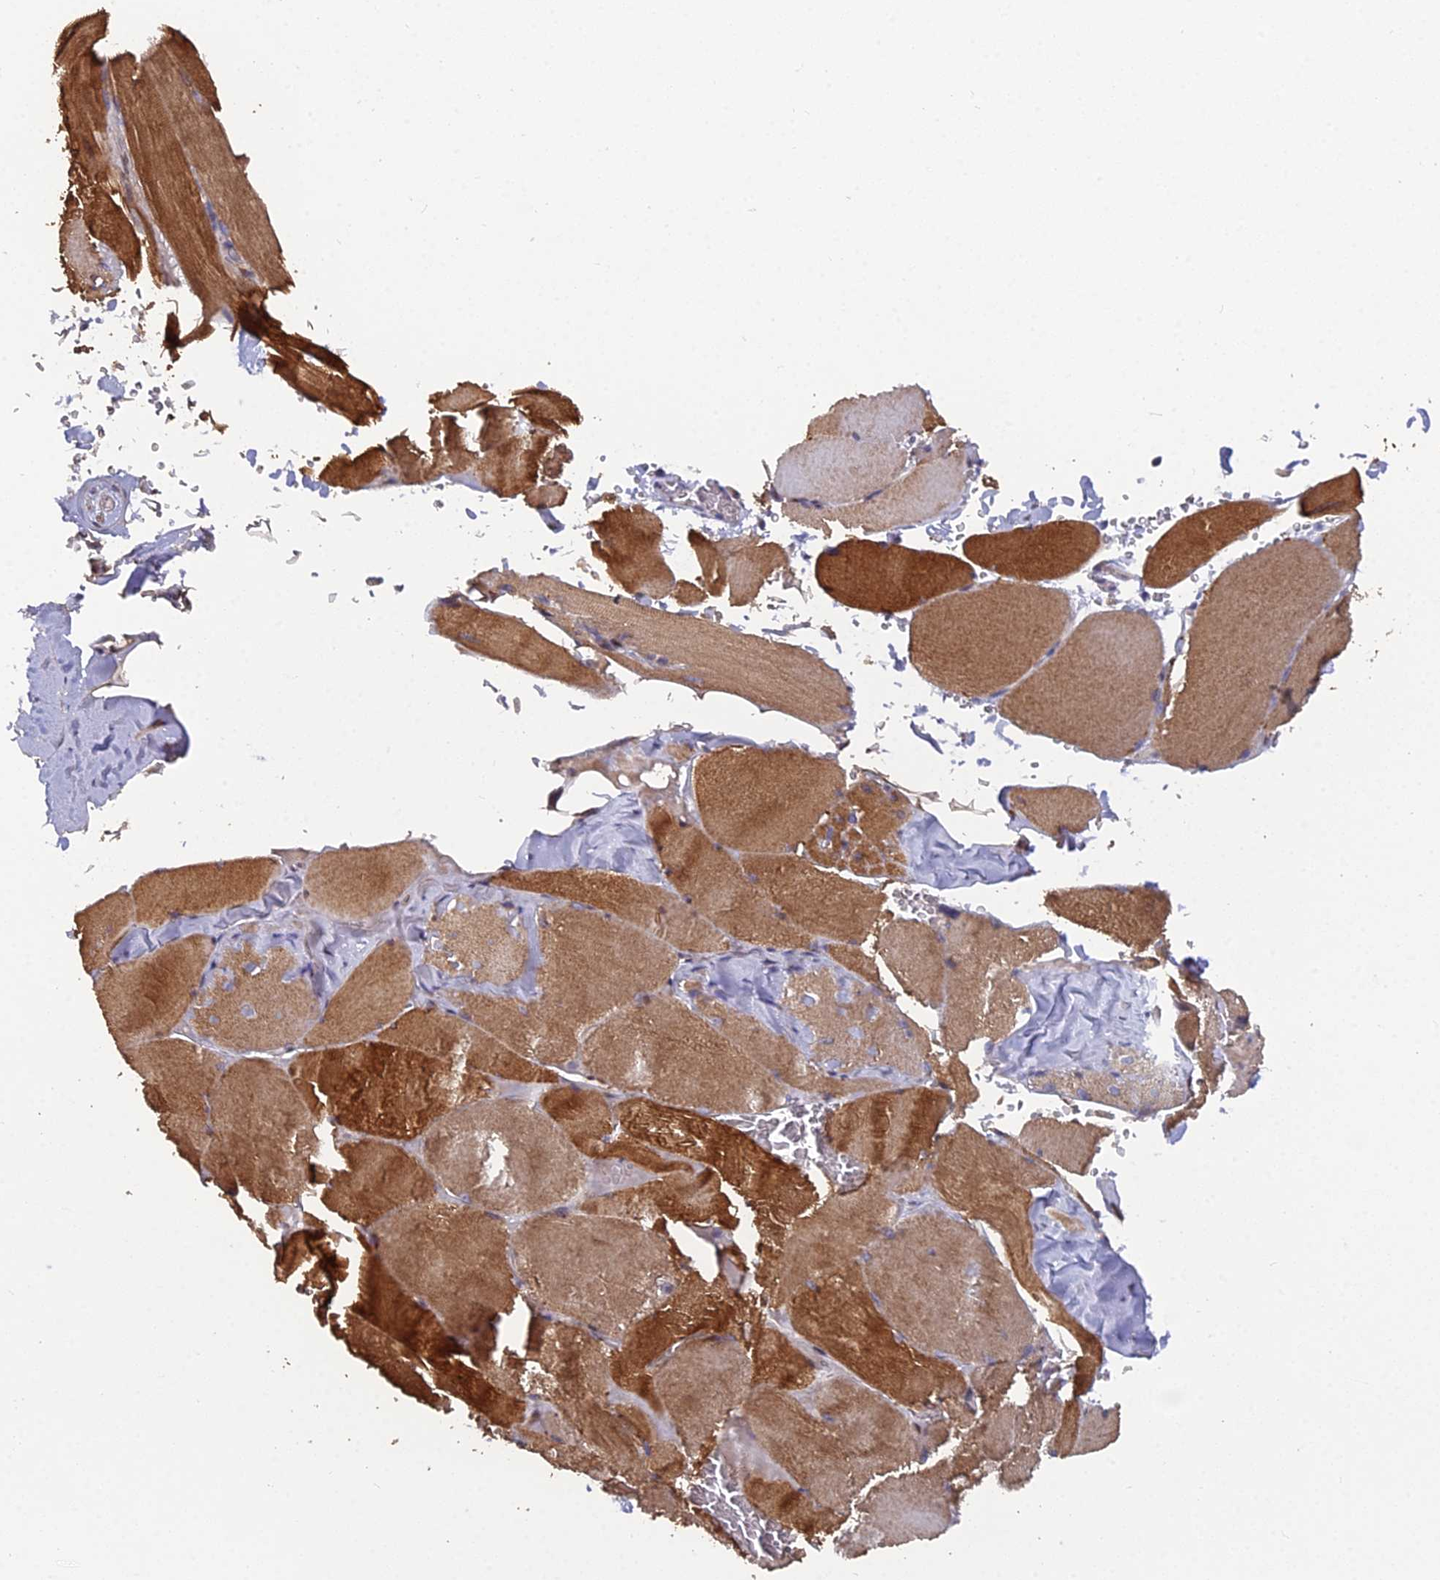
{"staining": {"intensity": "strong", "quantity": ">75%", "location": "cytoplasmic/membranous"}, "tissue": "skeletal muscle", "cell_type": "Myocytes", "image_type": "normal", "snomed": [{"axis": "morphology", "description": "Normal tissue, NOS"}, {"axis": "topography", "description": "Skeletal muscle"}, {"axis": "topography", "description": "Head-Neck"}], "caption": "IHC (DAB) staining of normal human skeletal muscle demonstrates strong cytoplasmic/membranous protein staining in approximately >75% of myocytes.", "gene": "RAB28", "patient": {"sex": "male", "age": 66}}